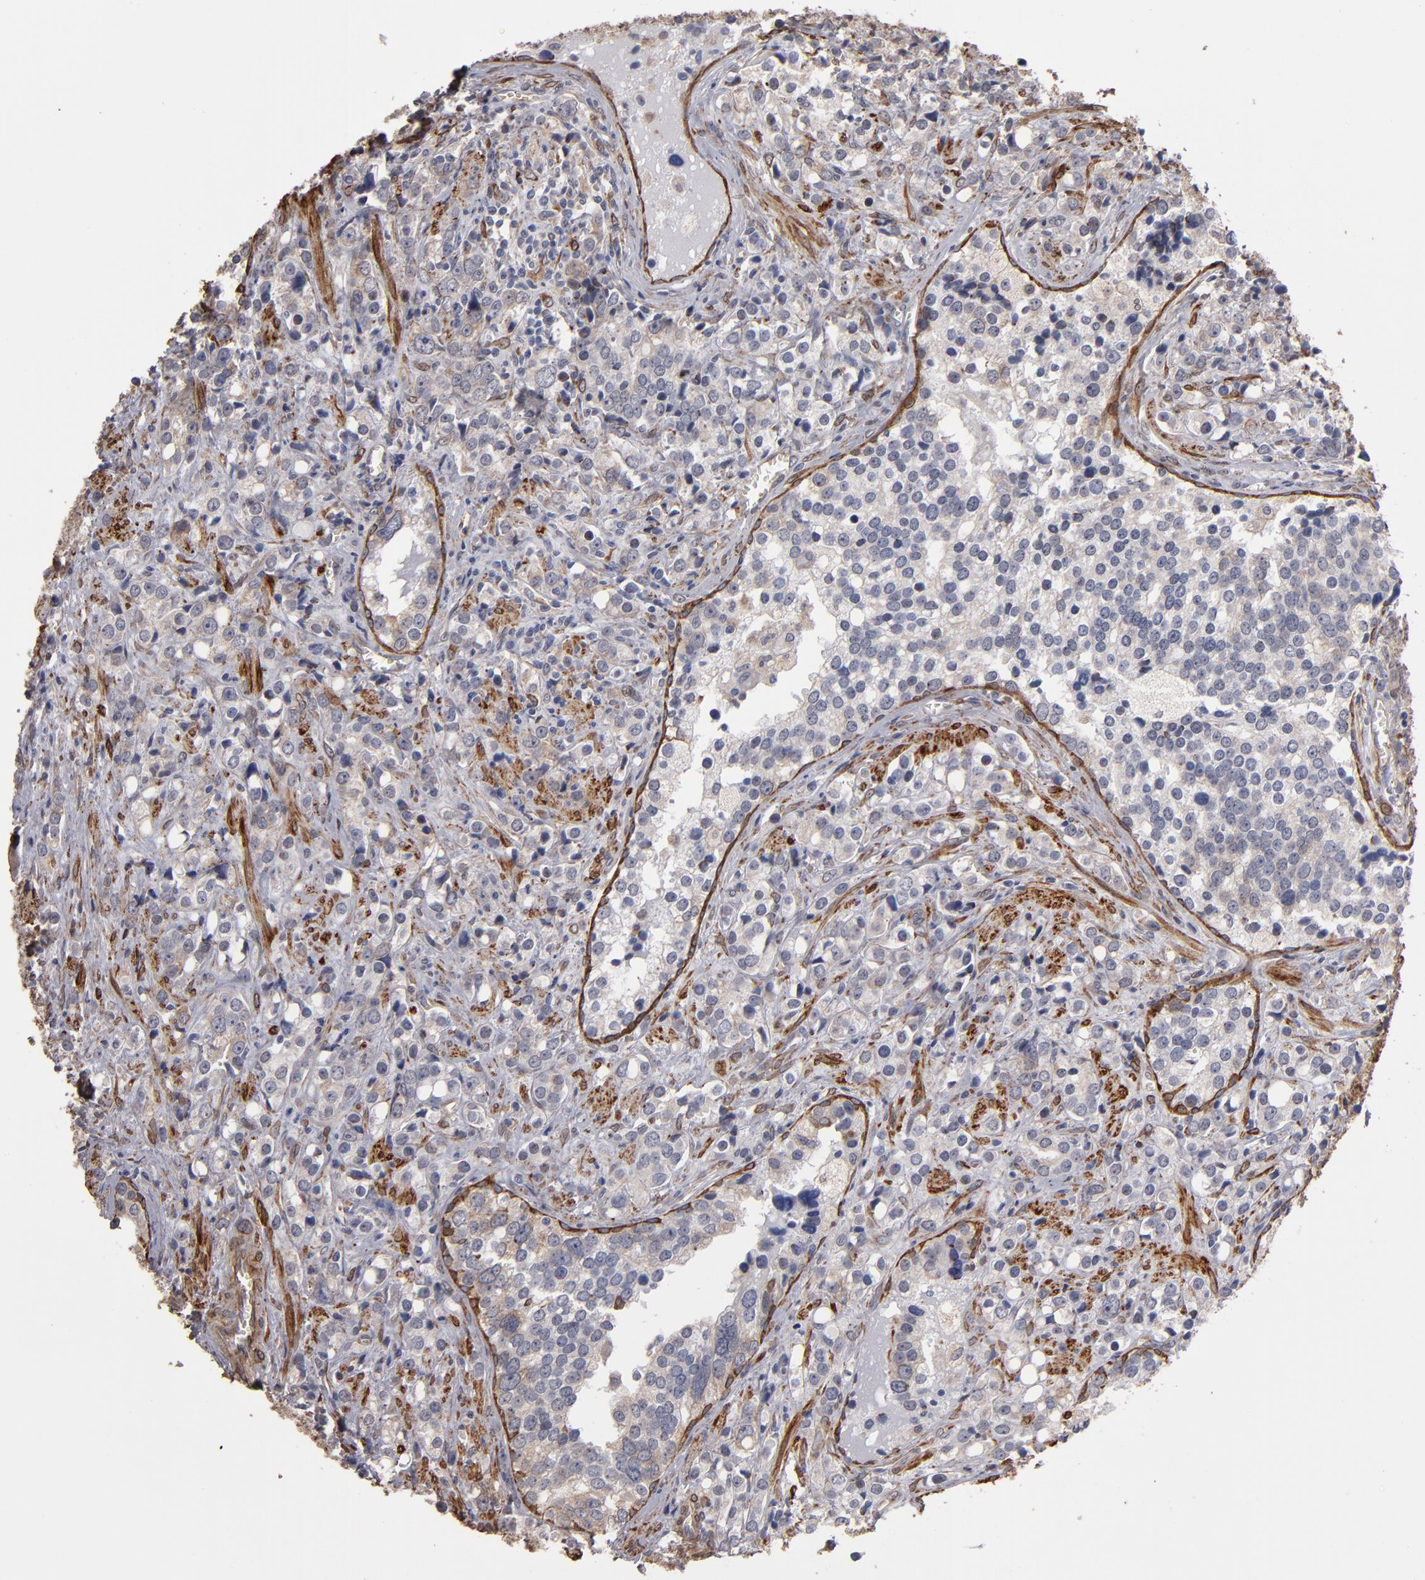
{"staining": {"intensity": "weak", "quantity": ">75%", "location": "cytoplasmic/membranous"}, "tissue": "prostate cancer", "cell_type": "Tumor cells", "image_type": "cancer", "snomed": [{"axis": "morphology", "description": "Adenocarcinoma, High grade"}, {"axis": "topography", "description": "Prostate"}], "caption": "The immunohistochemical stain labels weak cytoplasmic/membranous staining in tumor cells of adenocarcinoma (high-grade) (prostate) tissue.", "gene": "PGRMC1", "patient": {"sex": "male", "age": 71}}